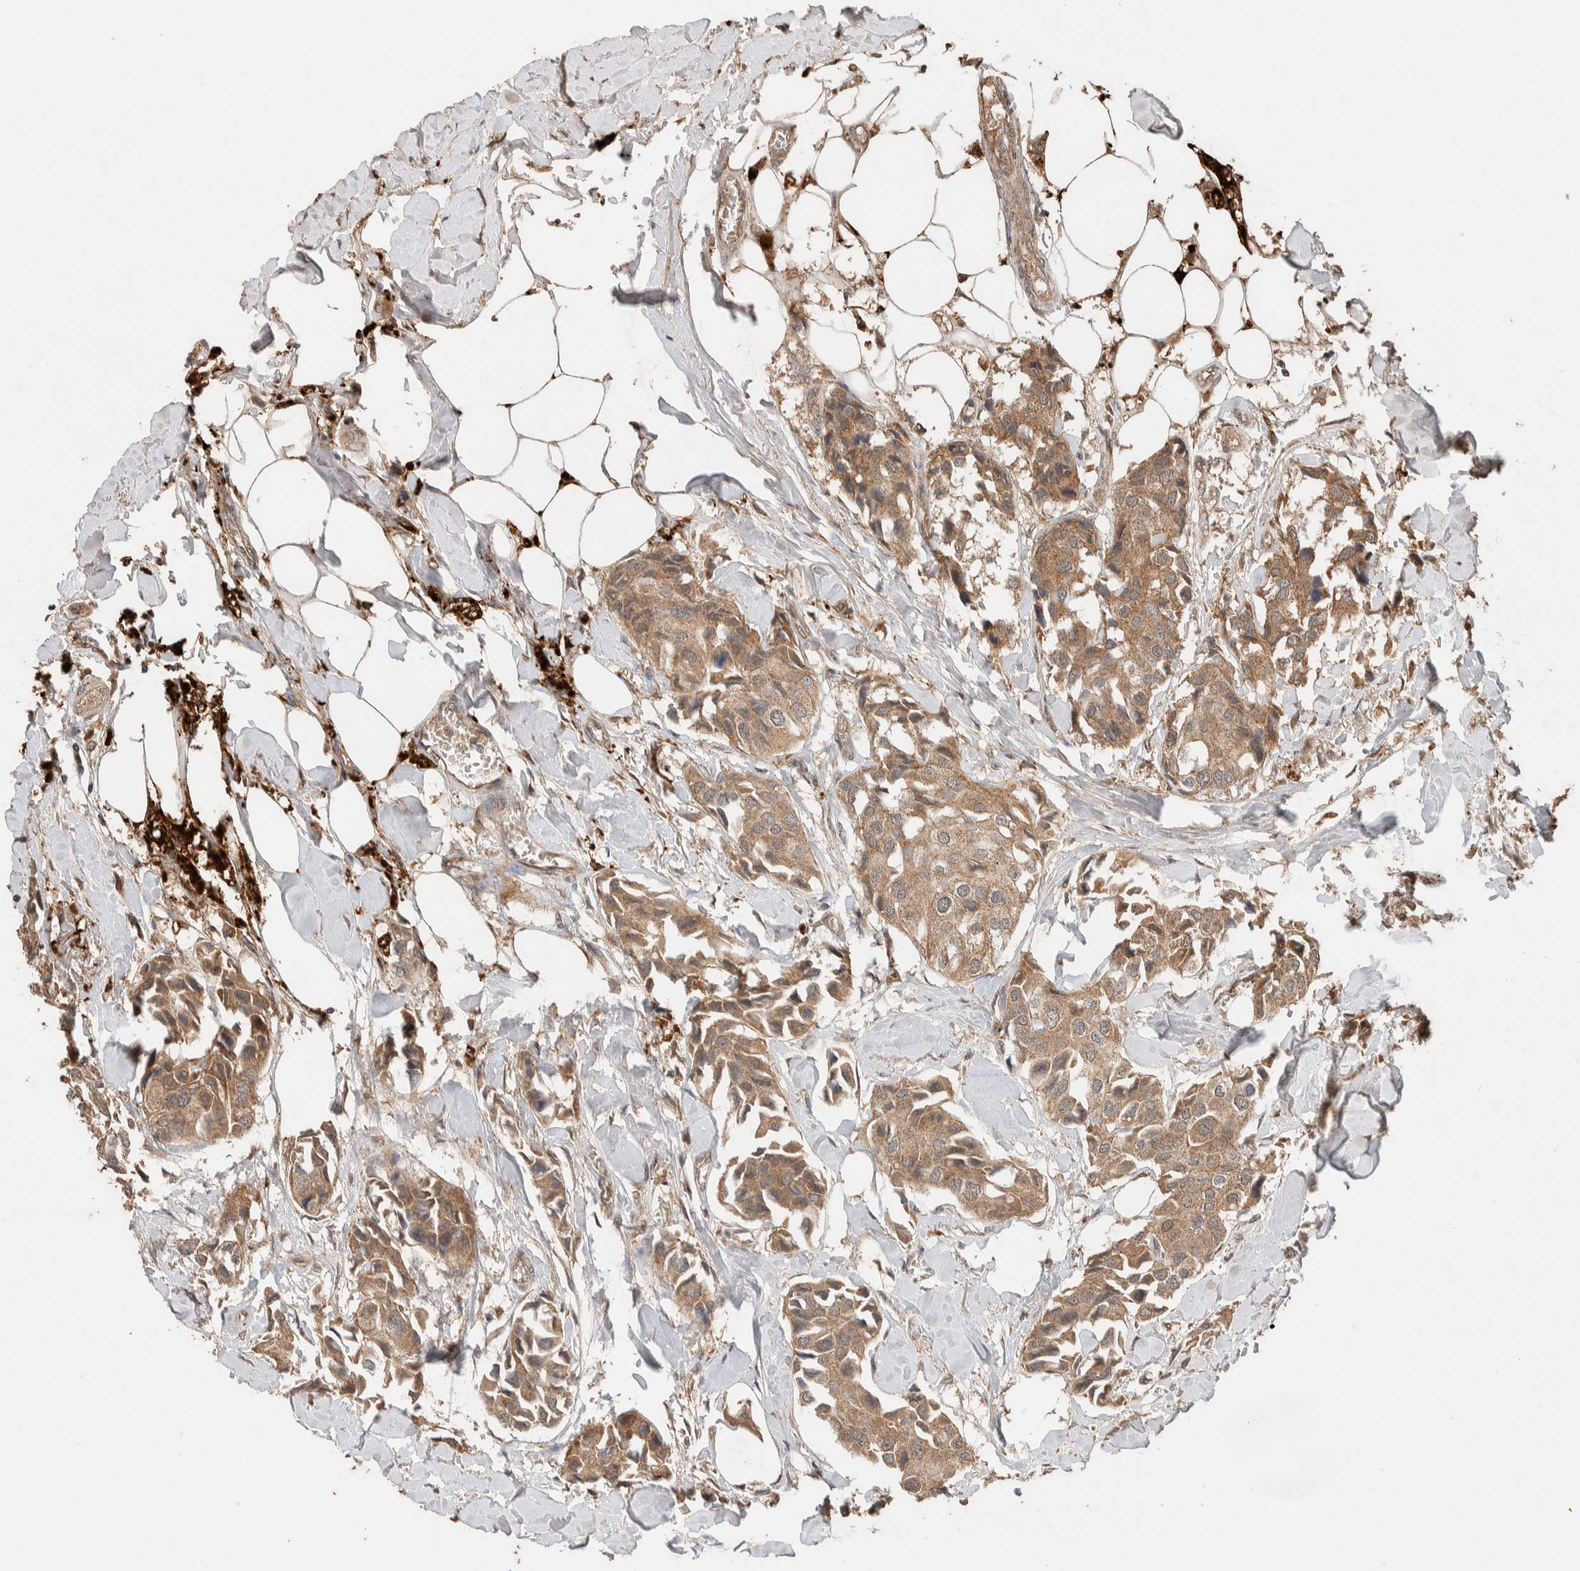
{"staining": {"intensity": "moderate", "quantity": ">75%", "location": "cytoplasmic/membranous"}, "tissue": "breast cancer", "cell_type": "Tumor cells", "image_type": "cancer", "snomed": [{"axis": "morphology", "description": "Duct carcinoma"}, {"axis": "topography", "description": "Breast"}], "caption": "Human breast cancer stained with a brown dye demonstrates moderate cytoplasmic/membranous positive staining in approximately >75% of tumor cells.", "gene": "KCNJ5", "patient": {"sex": "female", "age": 80}}